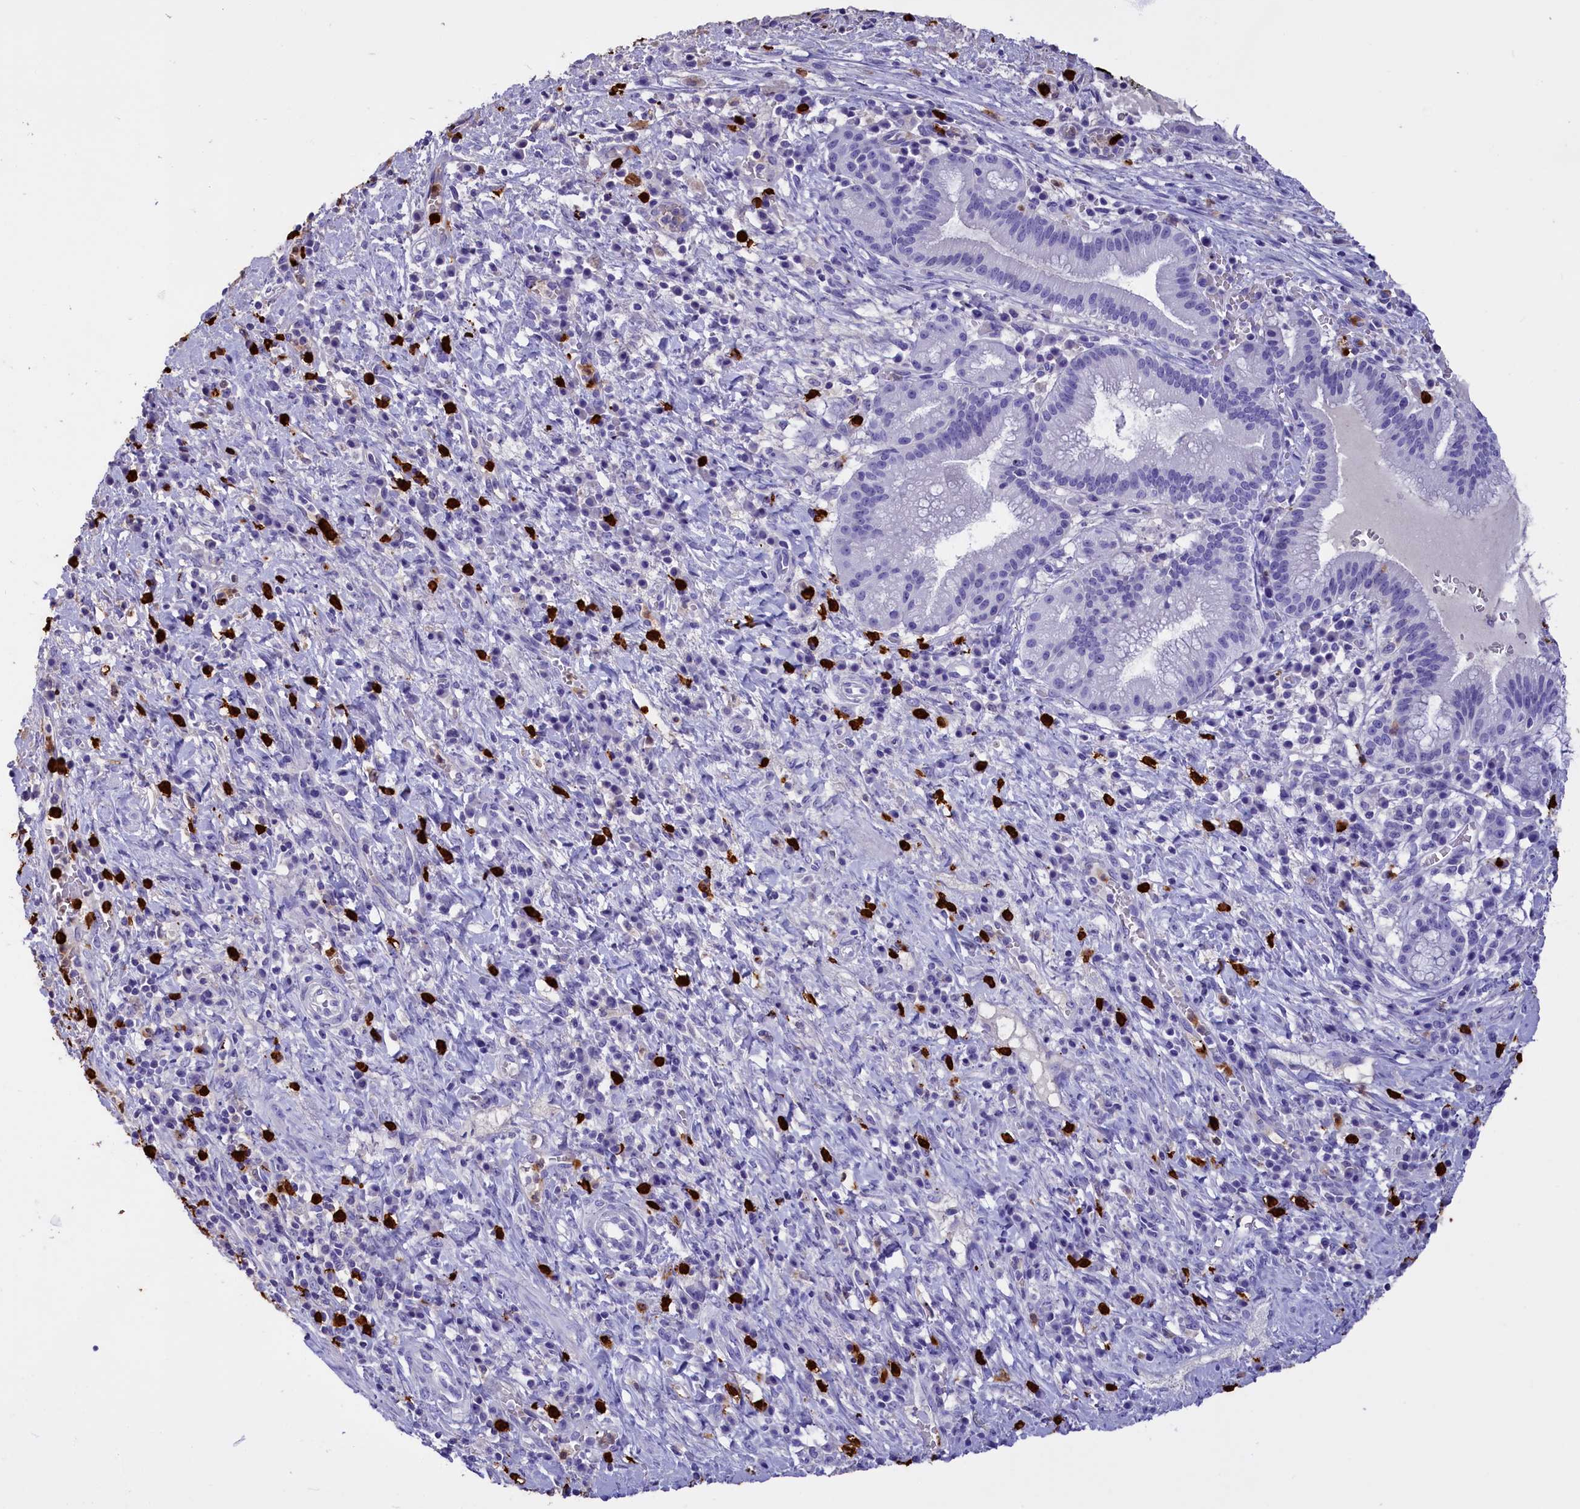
{"staining": {"intensity": "negative", "quantity": "none", "location": "none"}, "tissue": "pancreatic cancer", "cell_type": "Tumor cells", "image_type": "cancer", "snomed": [{"axis": "morphology", "description": "Adenocarcinoma, NOS"}, {"axis": "topography", "description": "Pancreas"}], "caption": "Tumor cells show no significant expression in adenocarcinoma (pancreatic). (Brightfield microscopy of DAB (3,3'-diaminobenzidine) immunohistochemistry (IHC) at high magnification).", "gene": "CLC", "patient": {"sex": "male", "age": 72}}